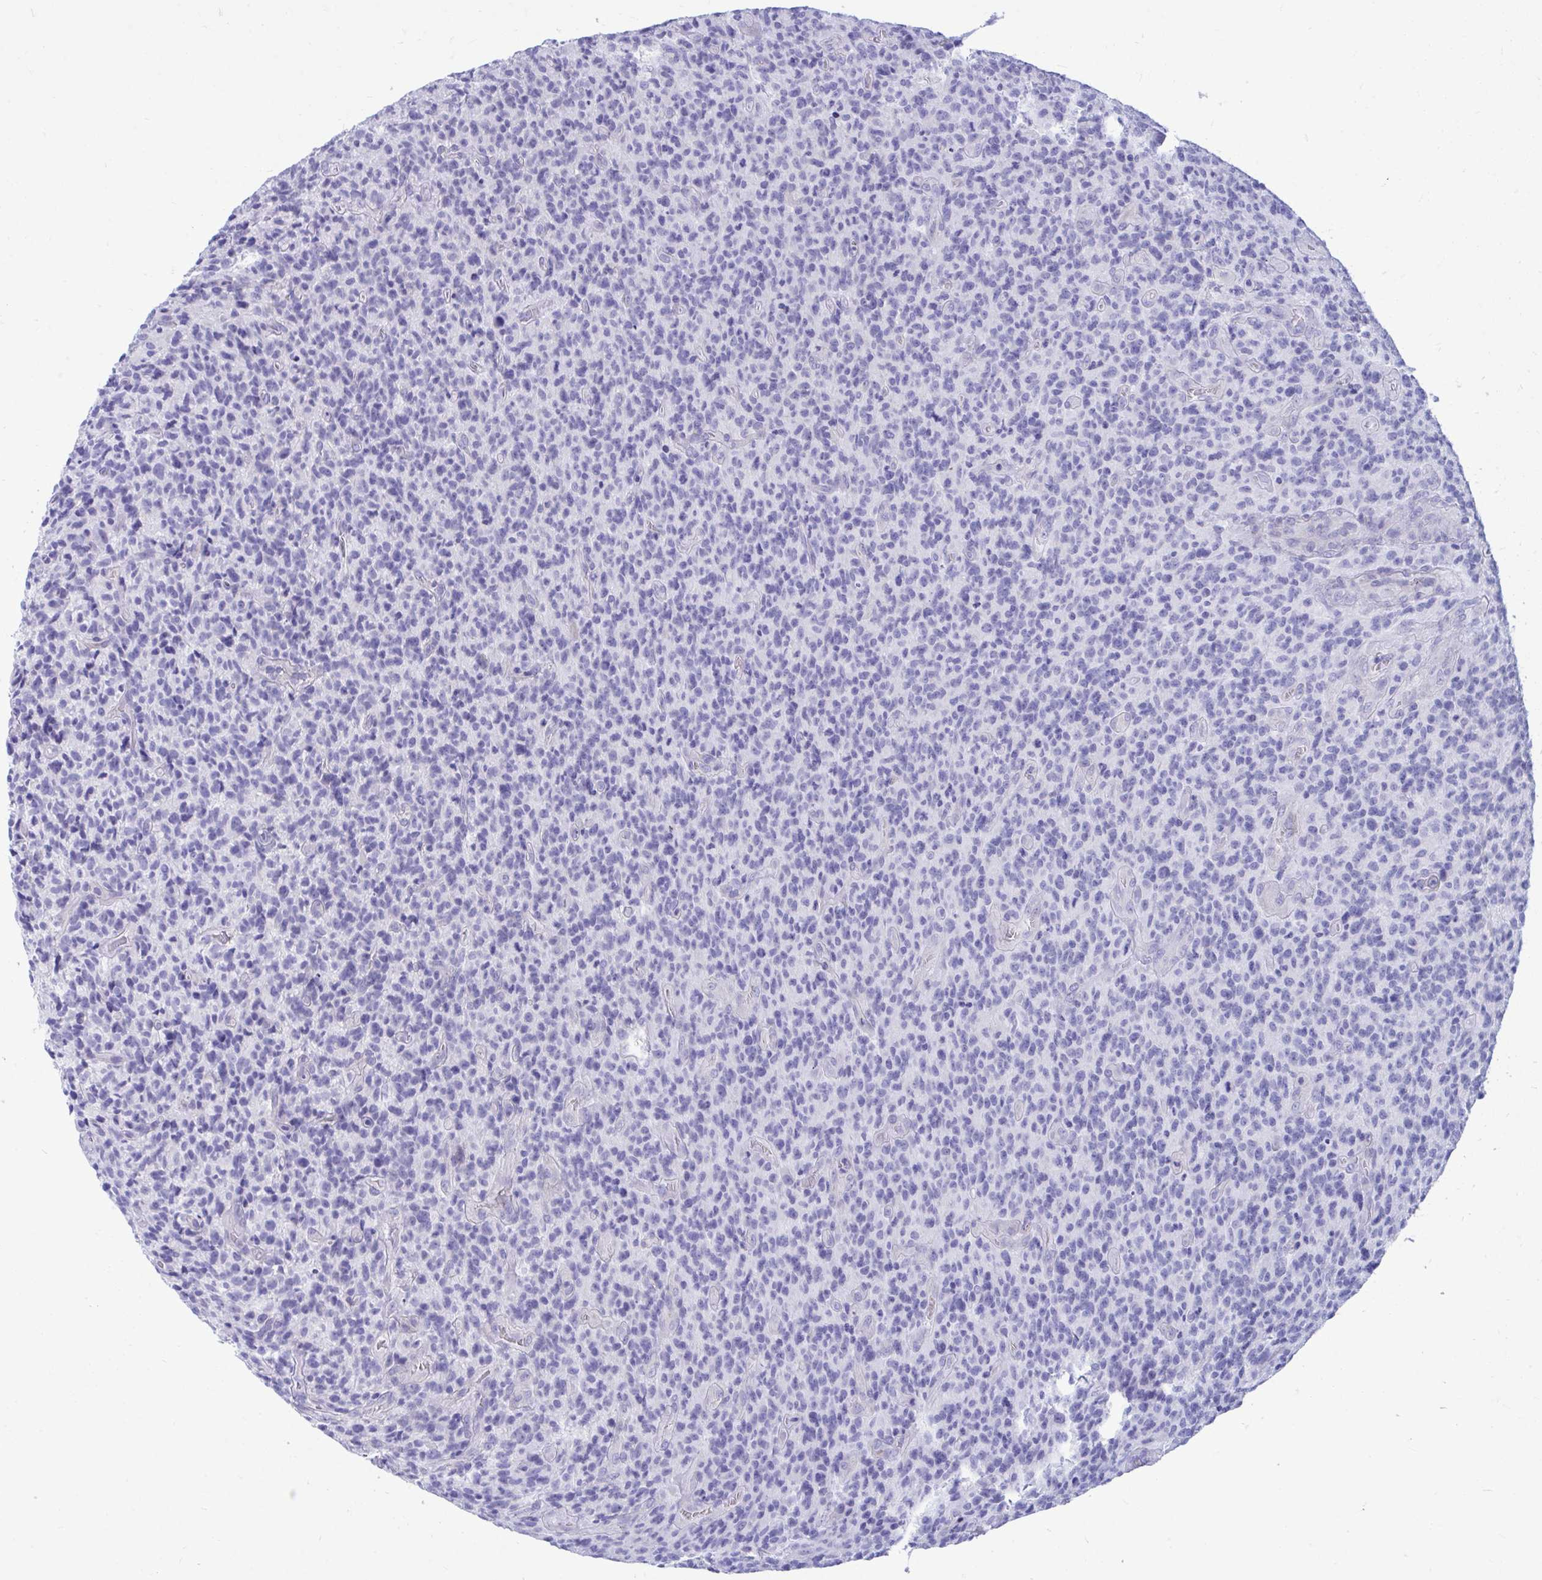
{"staining": {"intensity": "negative", "quantity": "none", "location": "none"}, "tissue": "glioma", "cell_type": "Tumor cells", "image_type": "cancer", "snomed": [{"axis": "morphology", "description": "Glioma, malignant, High grade"}, {"axis": "topography", "description": "Brain"}], "caption": "A high-resolution micrograph shows immunohistochemistry staining of malignant glioma (high-grade), which demonstrates no significant staining in tumor cells.", "gene": "SHISA8", "patient": {"sex": "male", "age": 76}}